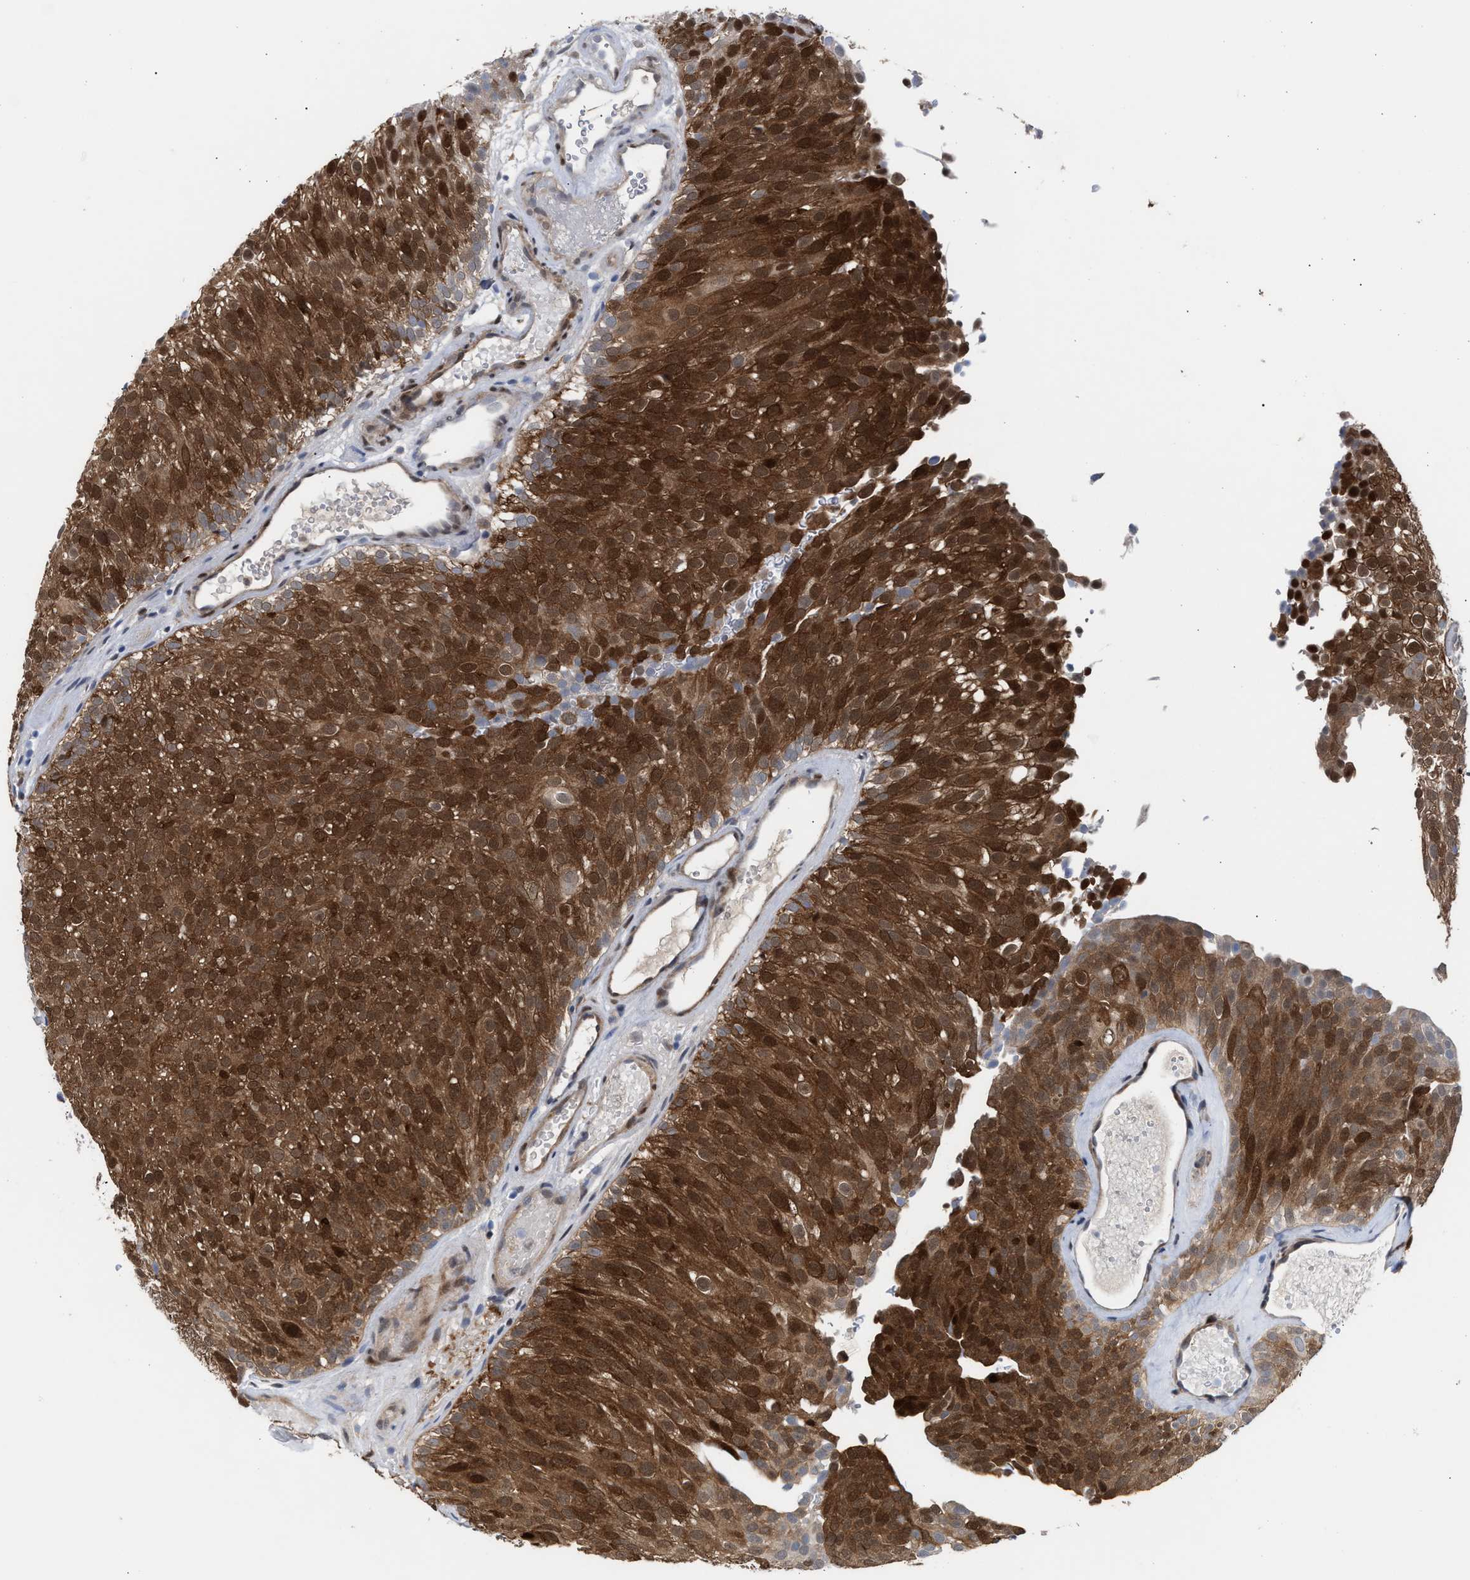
{"staining": {"intensity": "strong", "quantity": ">75%", "location": "cytoplasmic/membranous,nuclear"}, "tissue": "urothelial cancer", "cell_type": "Tumor cells", "image_type": "cancer", "snomed": [{"axis": "morphology", "description": "Urothelial carcinoma, Low grade"}, {"axis": "topography", "description": "Urinary bladder"}], "caption": "Urothelial cancer stained with a protein marker exhibits strong staining in tumor cells.", "gene": "TP53I3", "patient": {"sex": "male", "age": 78}}